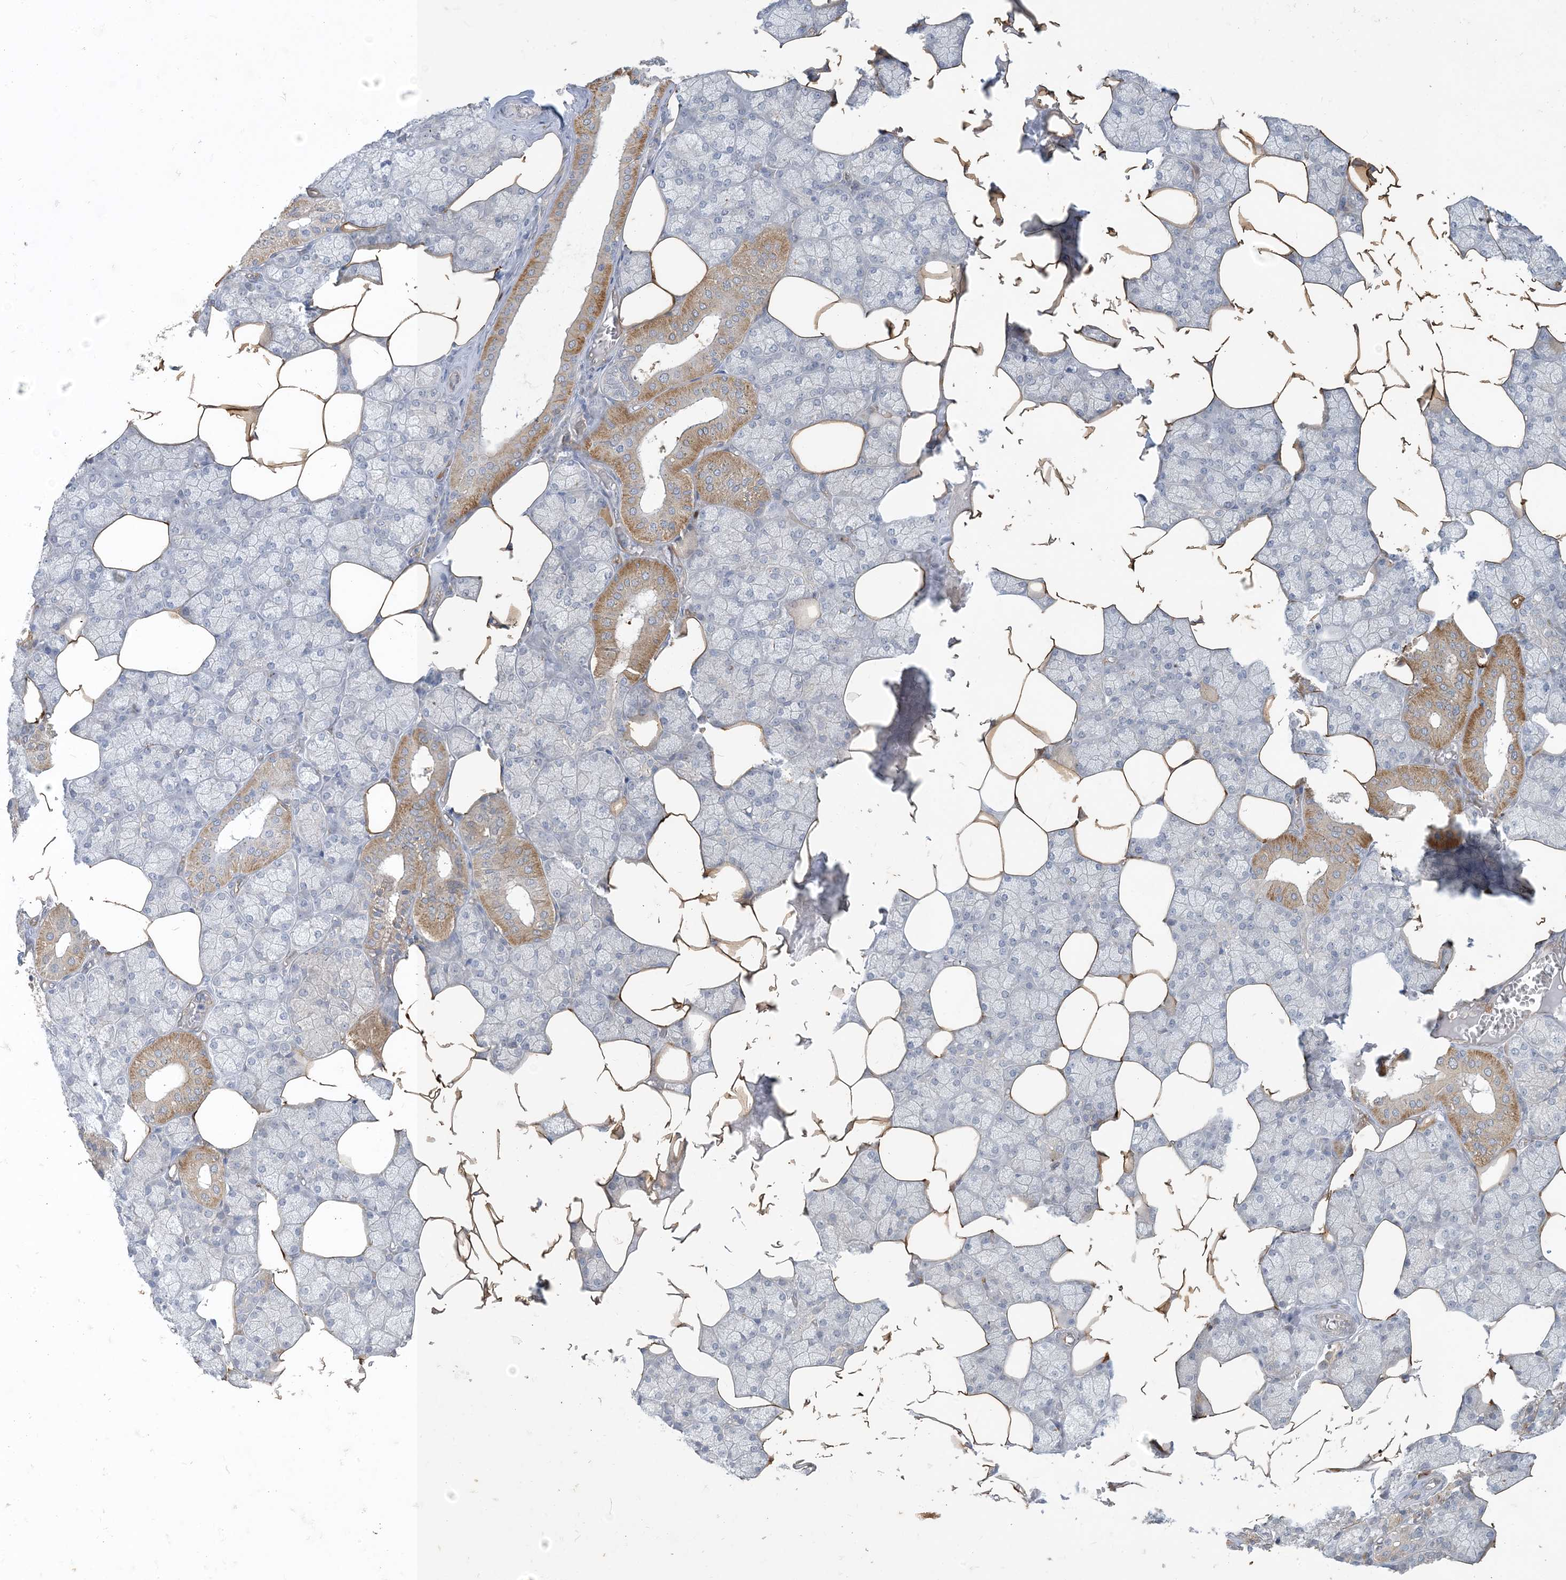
{"staining": {"intensity": "moderate", "quantity": "25%-75%", "location": "cytoplasmic/membranous"}, "tissue": "salivary gland", "cell_type": "Glandular cells", "image_type": "normal", "snomed": [{"axis": "morphology", "description": "Normal tissue, NOS"}, {"axis": "topography", "description": "Salivary gland"}], "caption": "Glandular cells demonstrate moderate cytoplasmic/membranous expression in approximately 25%-75% of cells in benign salivary gland.", "gene": "CDS1", "patient": {"sex": "male", "age": 62}}